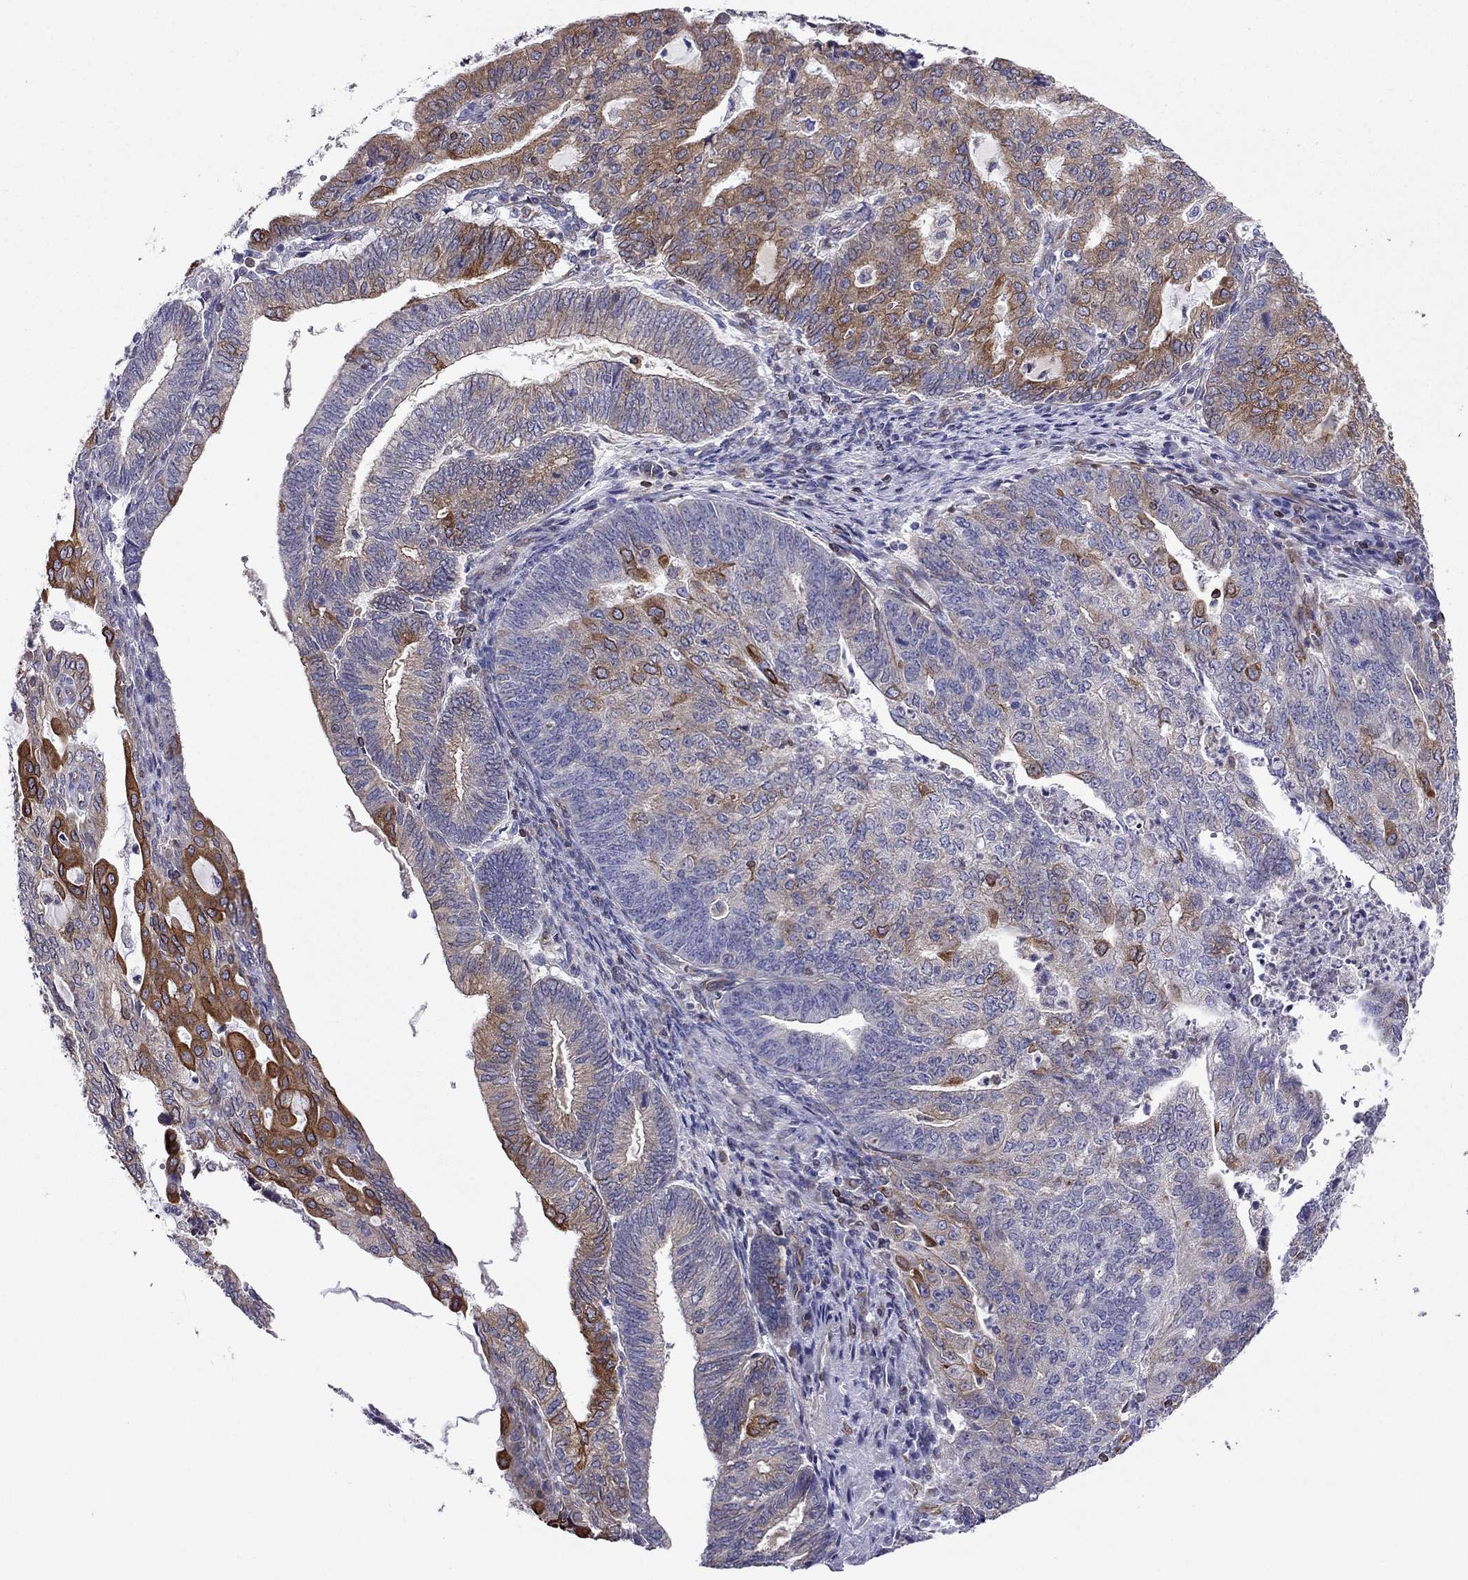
{"staining": {"intensity": "moderate", "quantity": "<25%", "location": "cytoplasmic/membranous"}, "tissue": "endometrial cancer", "cell_type": "Tumor cells", "image_type": "cancer", "snomed": [{"axis": "morphology", "description": "Adenocarcinoma, NOS"}, {"axis": "topography", "description": "Endometrium"}], "caption": "Immunohistochemical staining of endometrial cancer demonstrates moderate cytoplasmic/membranous protein staining in about <25% of tumor cells.", "gene": "GNAL", "patient": {"sex": "female", "age": 82}}